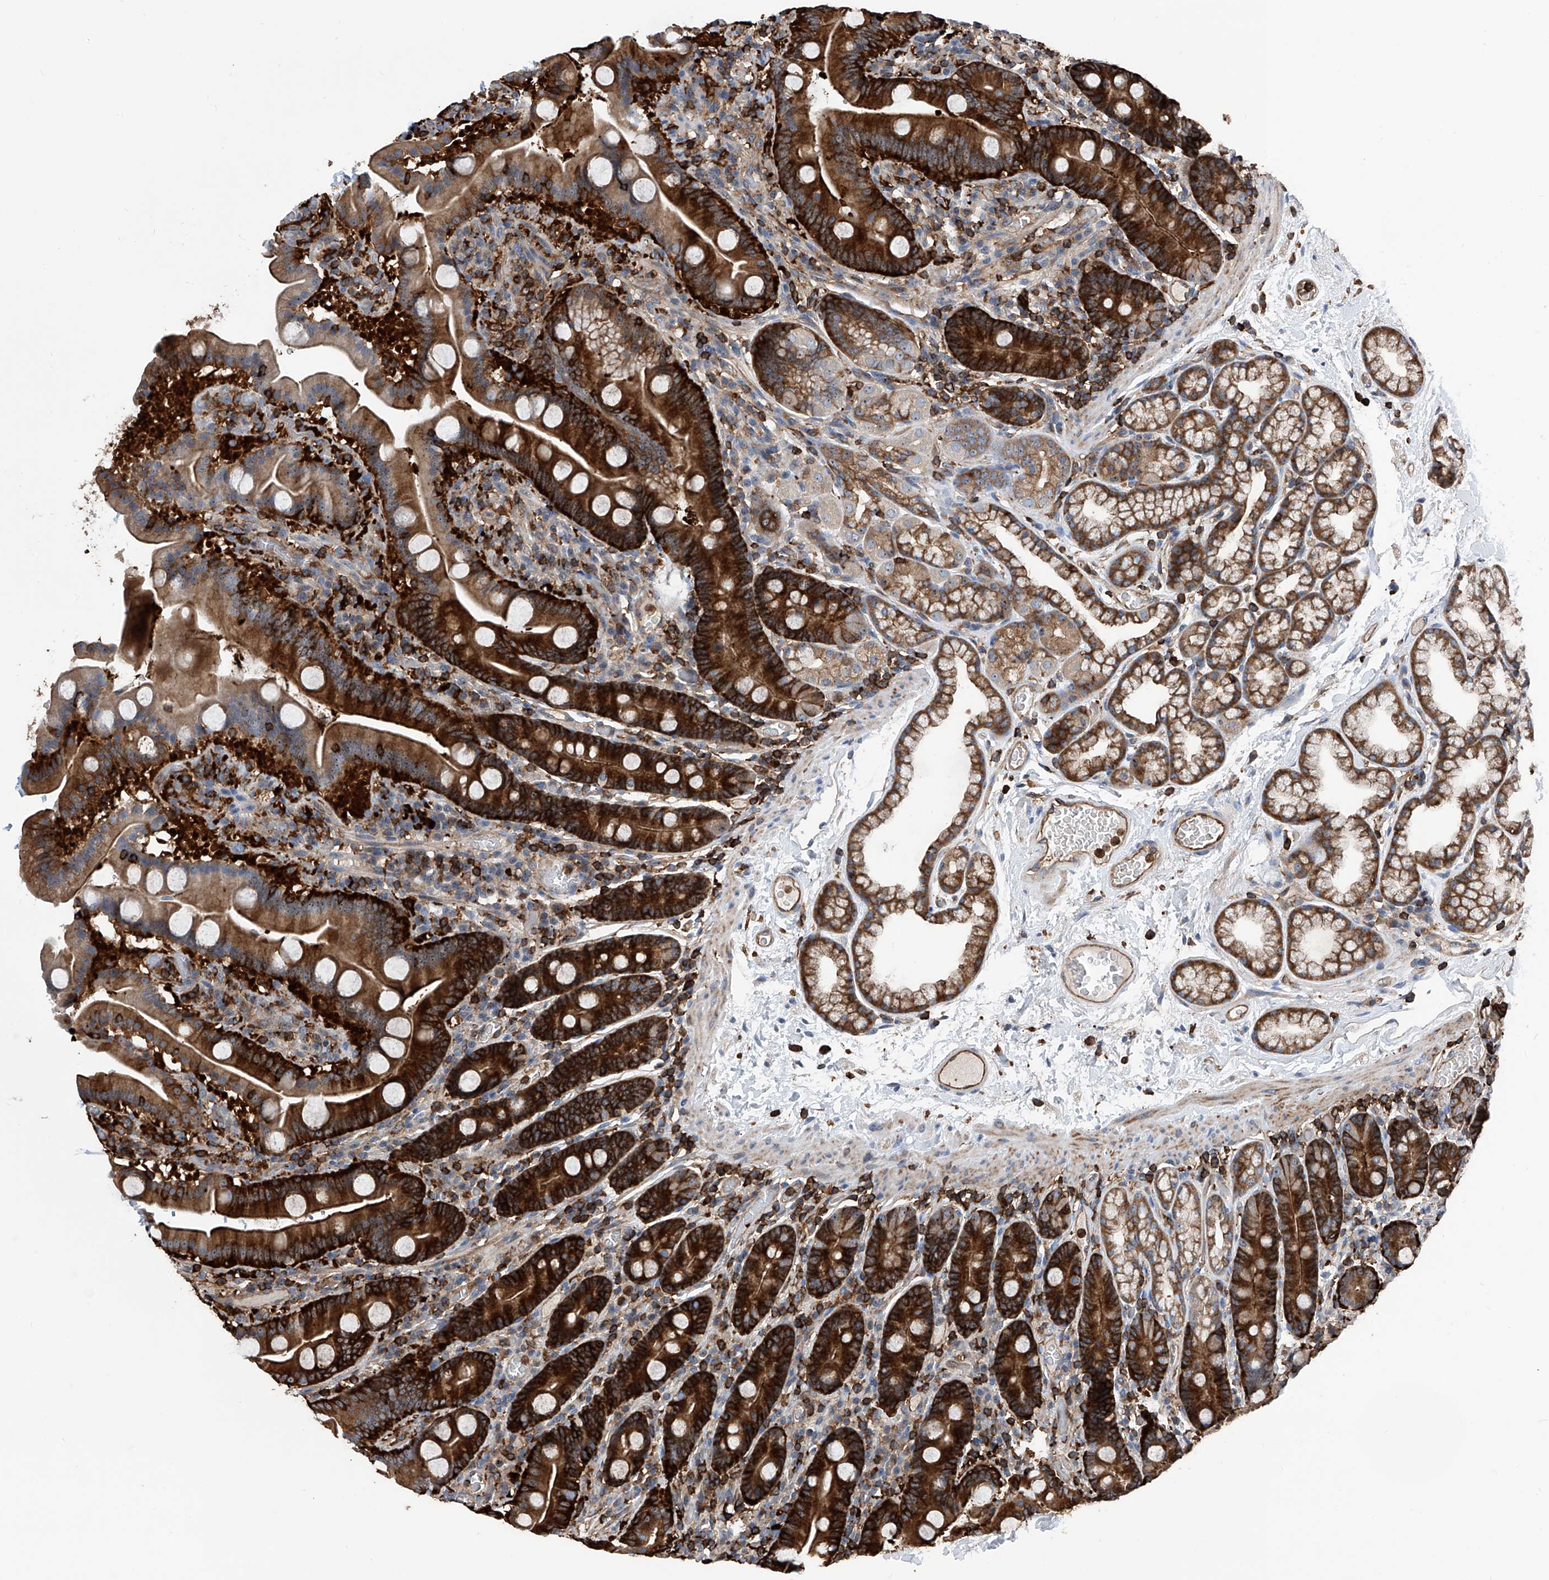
{"staining": {"intensity": "strong", "quantity": ">75%", "location": "cytoplasmic/membranous"}, "tissue": "duodenum", "cell_type": "Glandular cells", "image_type": "normal", "snomed": [{"axis": "morphology", "description": "Normal tissue, NOS"}, {"axis": "topography", "description": "Duodenum"}], "caption": "Strong cytoplasmic/membranous staining for a protein is present in approximately >75% of glandular cells of benign duodenum using immunohistochemistry.", "gene": "ZNF484", "patient": {"sex": "male", "age": 55}}